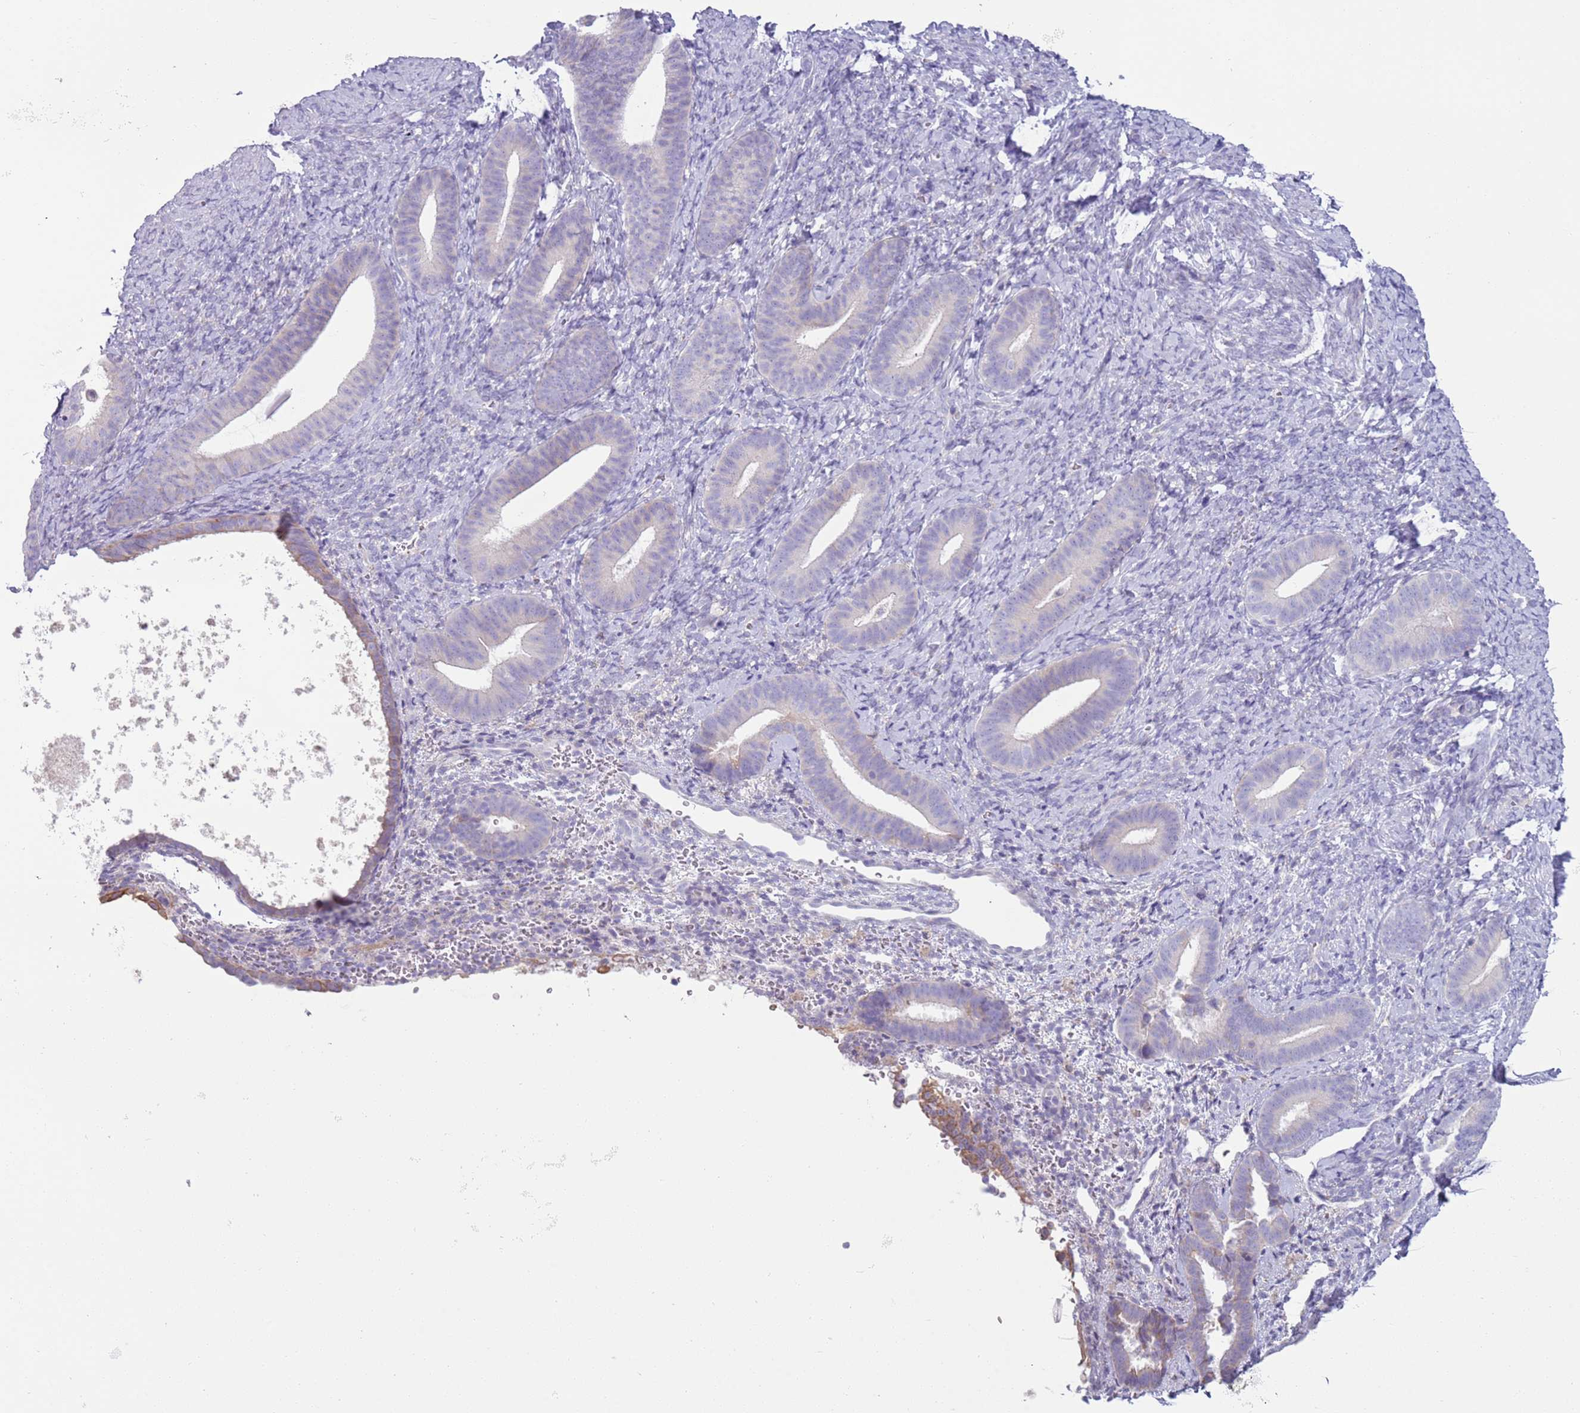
{"staining": {"intensity": "negative", "quantity": "none", "location": "none"}, "tissue": "endometrium", "cell_type": "Cells in endometrial stroma", "image_type": "normal", "snomed": [{"axis": "morphology", "description": "Normal tissue, NOS"}, {"axis": "topography", "description": "Endometrium"}], "caption": "Micrograph shows no protein expression in cells in endometrial stroma of normal endometrium. (DAB (3,3'-diaminobenzidine) immunohistochemistry with hematoxylin counter stain).", "gene": "OAF", "patient": {"sex": "female", "age": 65}}